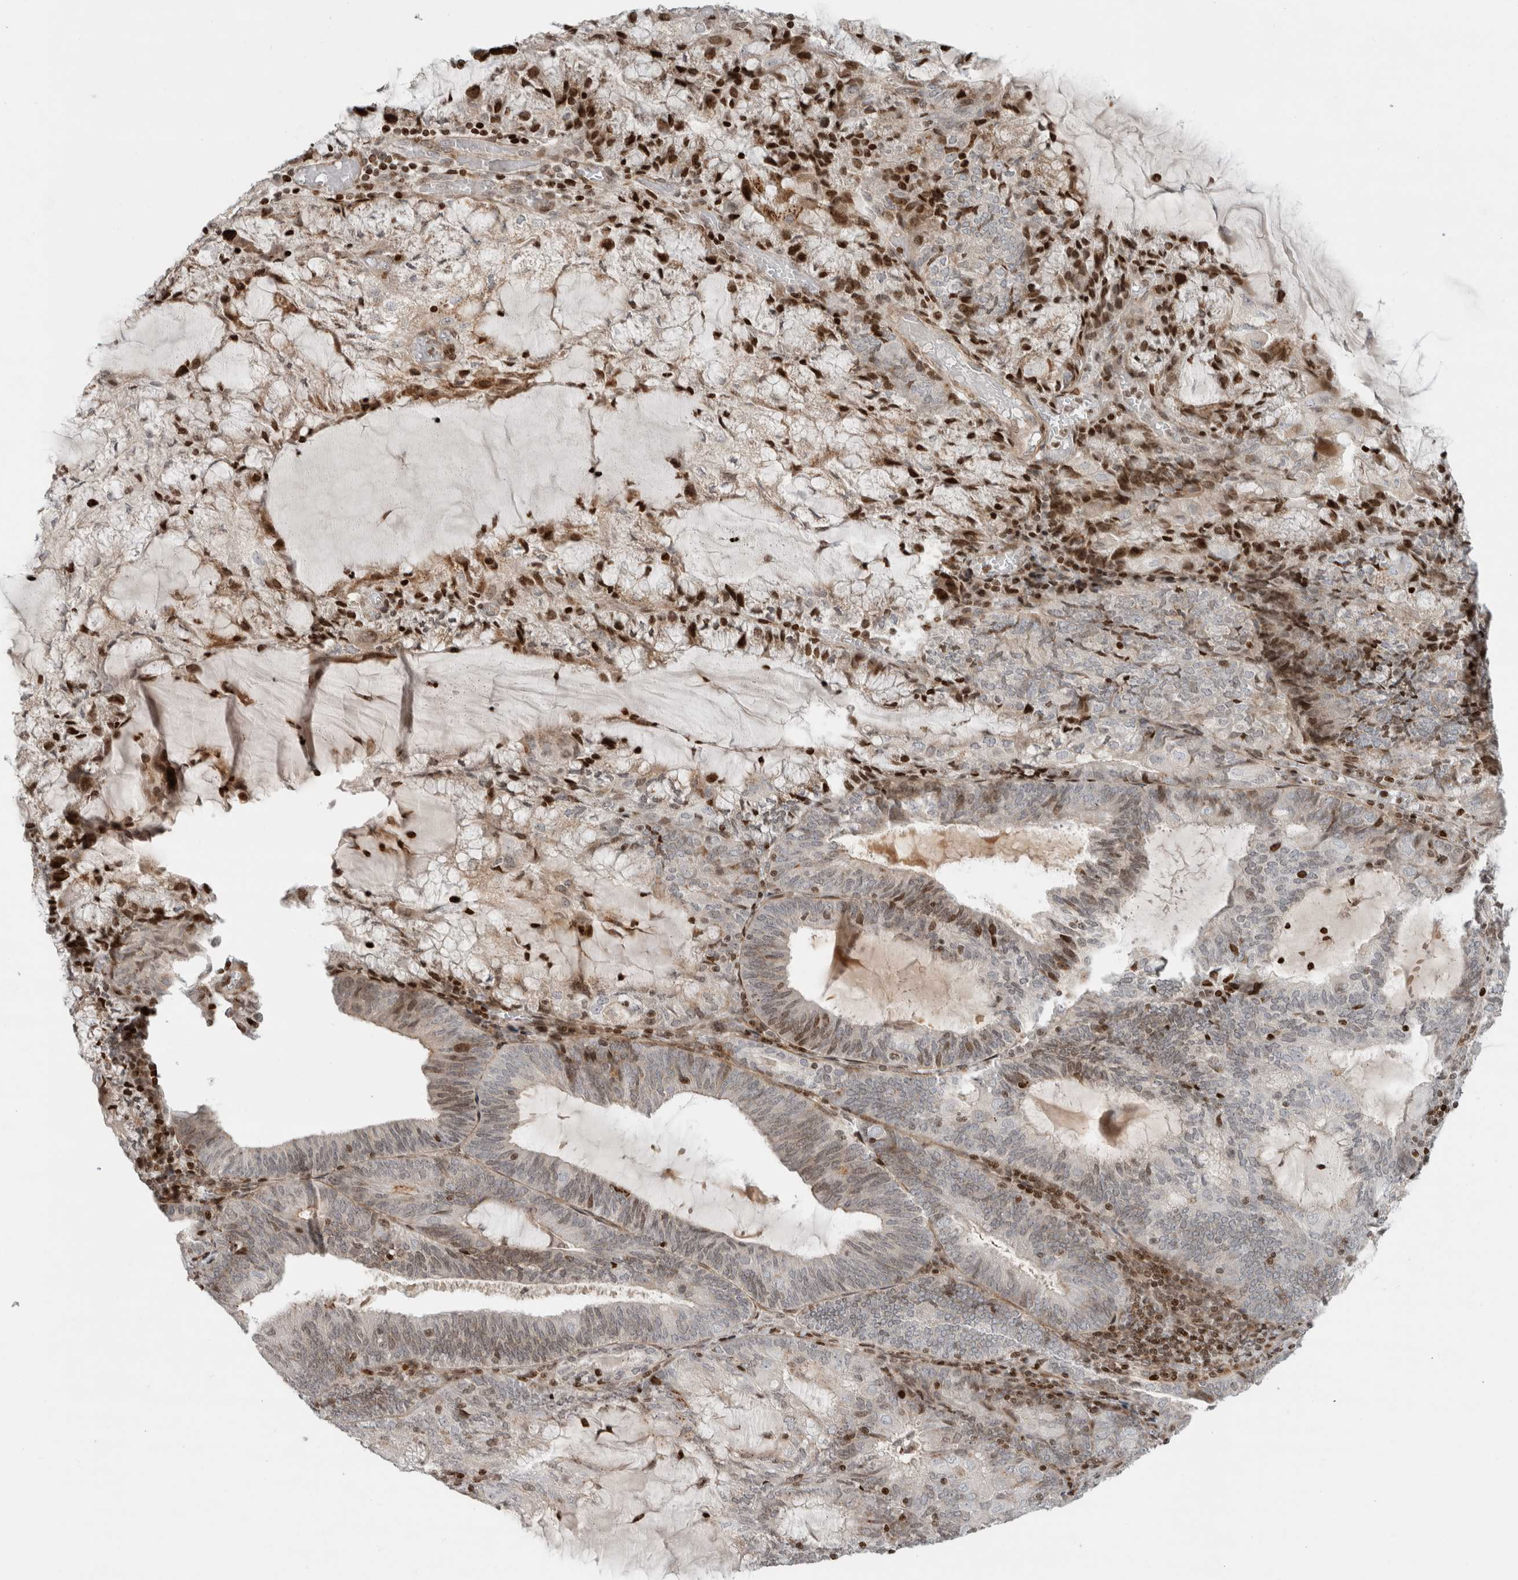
{"staining": {"intensity": "moderate", "quantity": "25%-75%", "location": "nuclear"}, "tissue": "endometrial cancer", "cell_type": "Tumor cells", "image_type": "cancer", "snomed": [{"axis": "morphology", "description": "Adenocarcinoma, NOS"}, {"axis": "topography", "description": "Endometrium"}], "caption": "An immunohistochemistry (IHC) histopathology image of tumor tissue is shown. Protein staining in brown shows moderate nuclear positivity in endometrial cancer (adenocarcinoma) within tumor cells. (DAB (3,3'-diaminobenzidine) IHC with brightfield microscopy, high magnification).", "gene": "GINS4", "patient": {"sex": "female", "age": 81}}